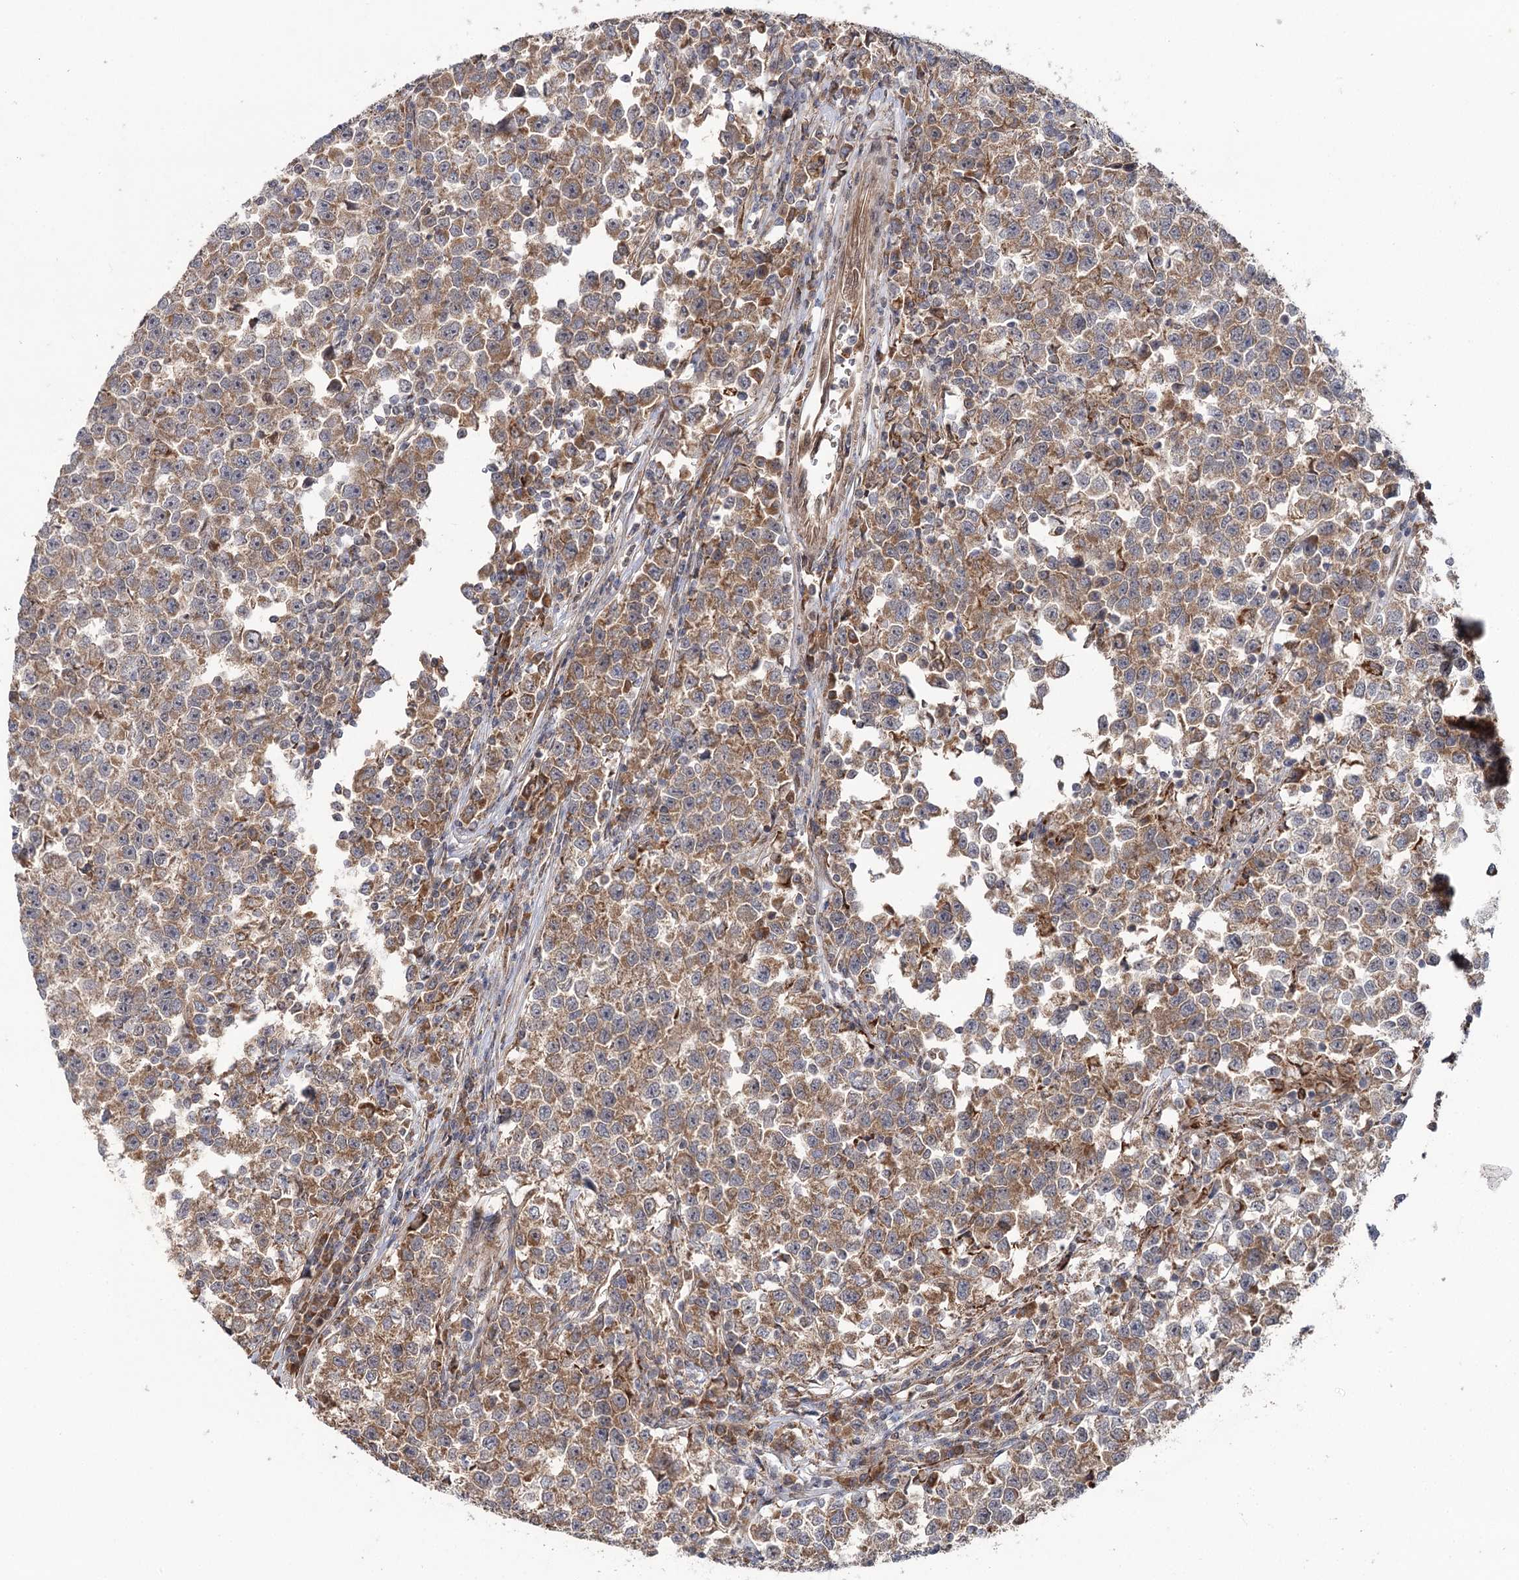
{"staining": {"intensity": "moderate", "quantity": "25%-75%", "location": "cytoplasmic/membranous"}, "tissue": "testis cancer", "cell_type": "Tumor cells", "image_type": "cancer", "snomed": [{"axis": "morphology", "description": "Normal tissue, NOS"}, {"axis": "morphology", "description": "Seminoma, NOS"}, {"axis": "topography", "description": "Testis"}], "caption": "The image shows immunohistochemical staining of testis cancer (seminoma). There is moderate cytoplasmic/membranous expression is identified in approximately 25%-75% of tumor cells.", "gene": "MSANTD2", "patient": {"sex": "male", "age": 43}}